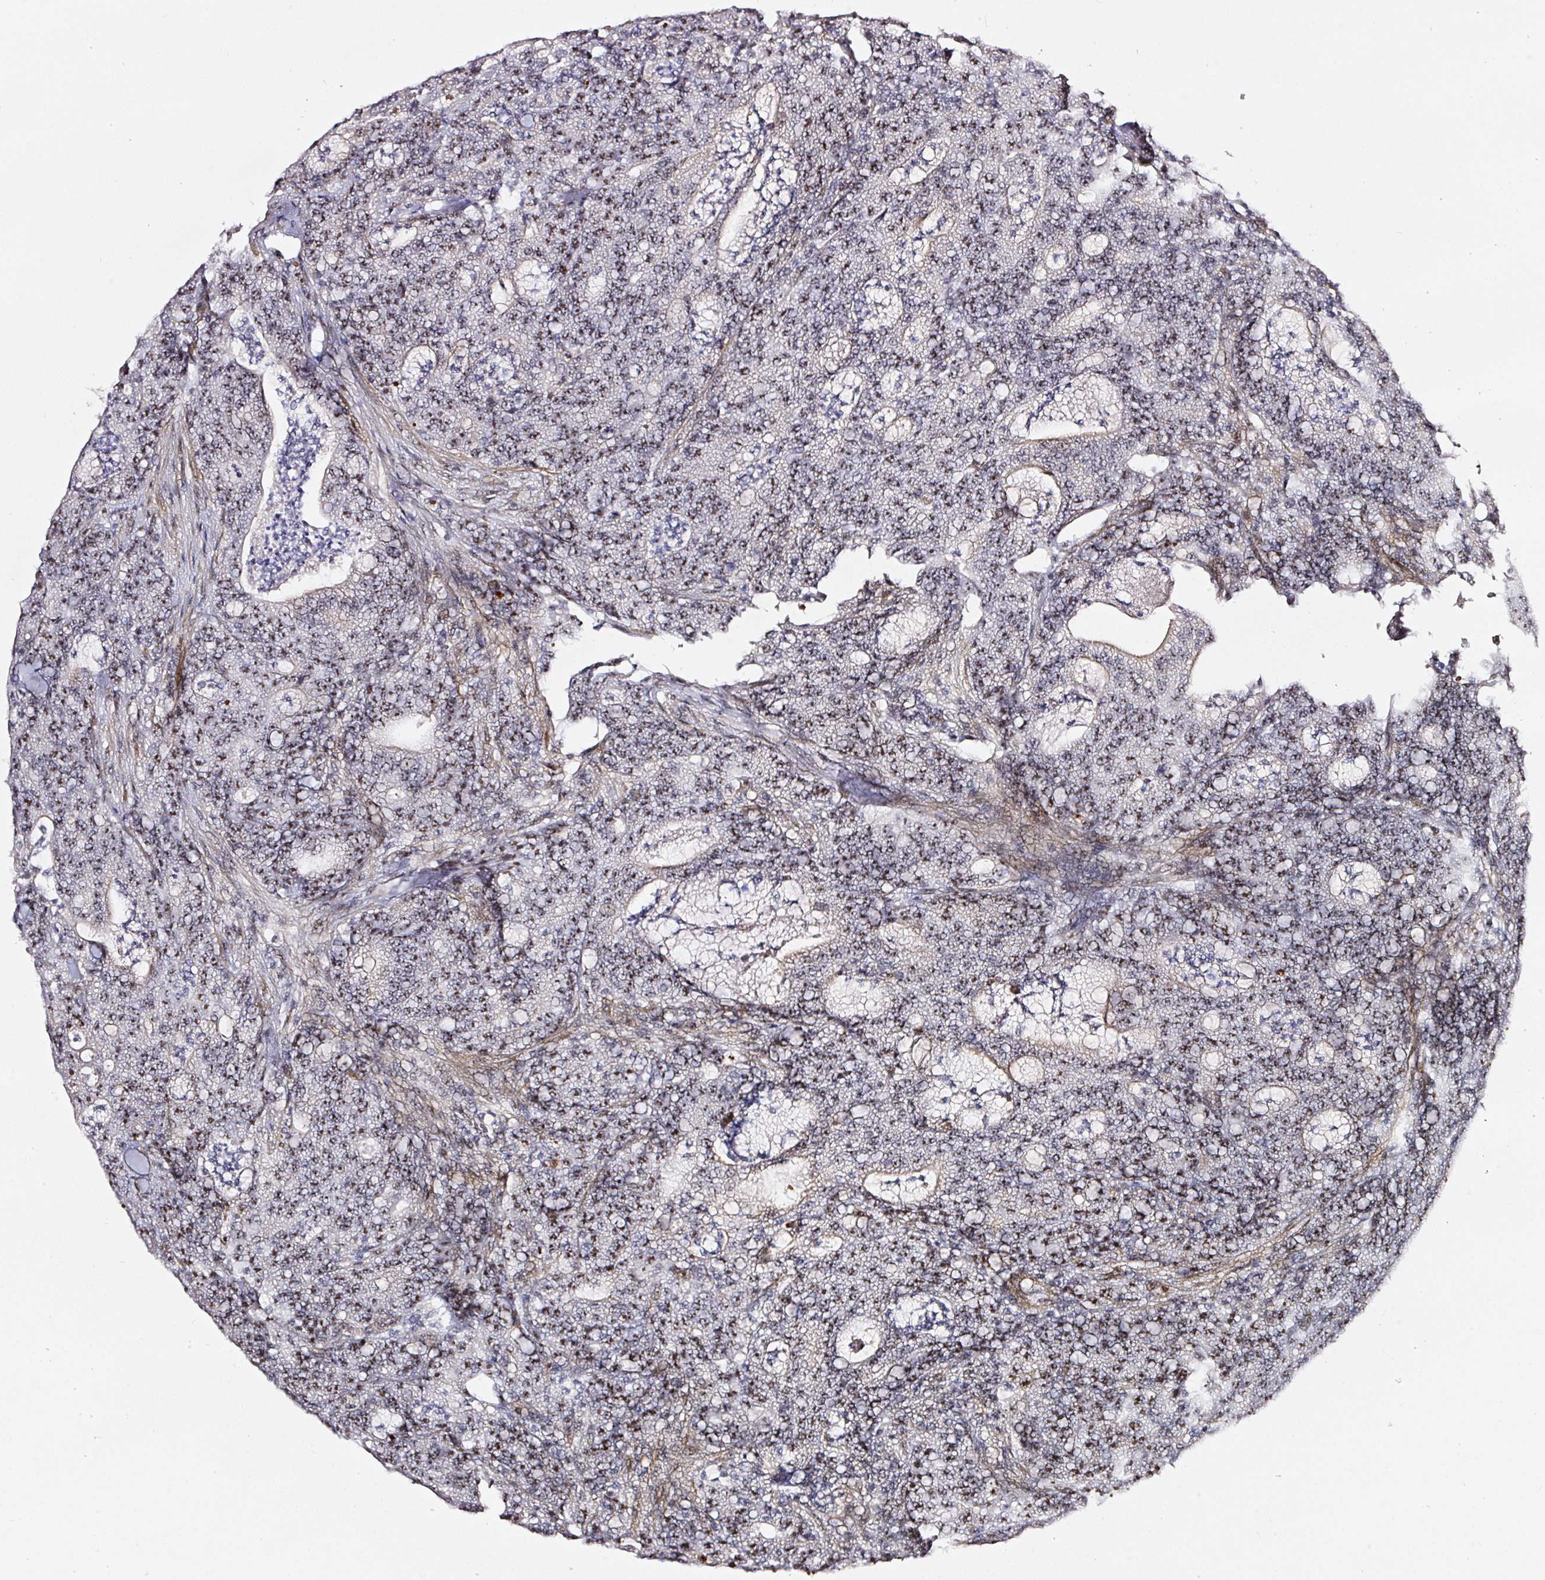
{"staining": {"intensity": "moderate", "quantity": ">75%", "location": "nuclear"}, "tissue": "colorectal cancer", "cell_type": "Tumor cells", "image_type": "cancer", "snomed": [{"axis": "morphology", "description": "Adenocarcinoma, NOS"}, {"axis": "topography", "description": "Colon"}], "caption": "A high-resolution image shows immunohistochemistry (IHC) staining of colorectal adenocarcinoma, which shows moderate nuclear positivity in about >75% of tumor cells.", "gene": "MXRA8", "patient": {"sex": "male", "age": 83}}